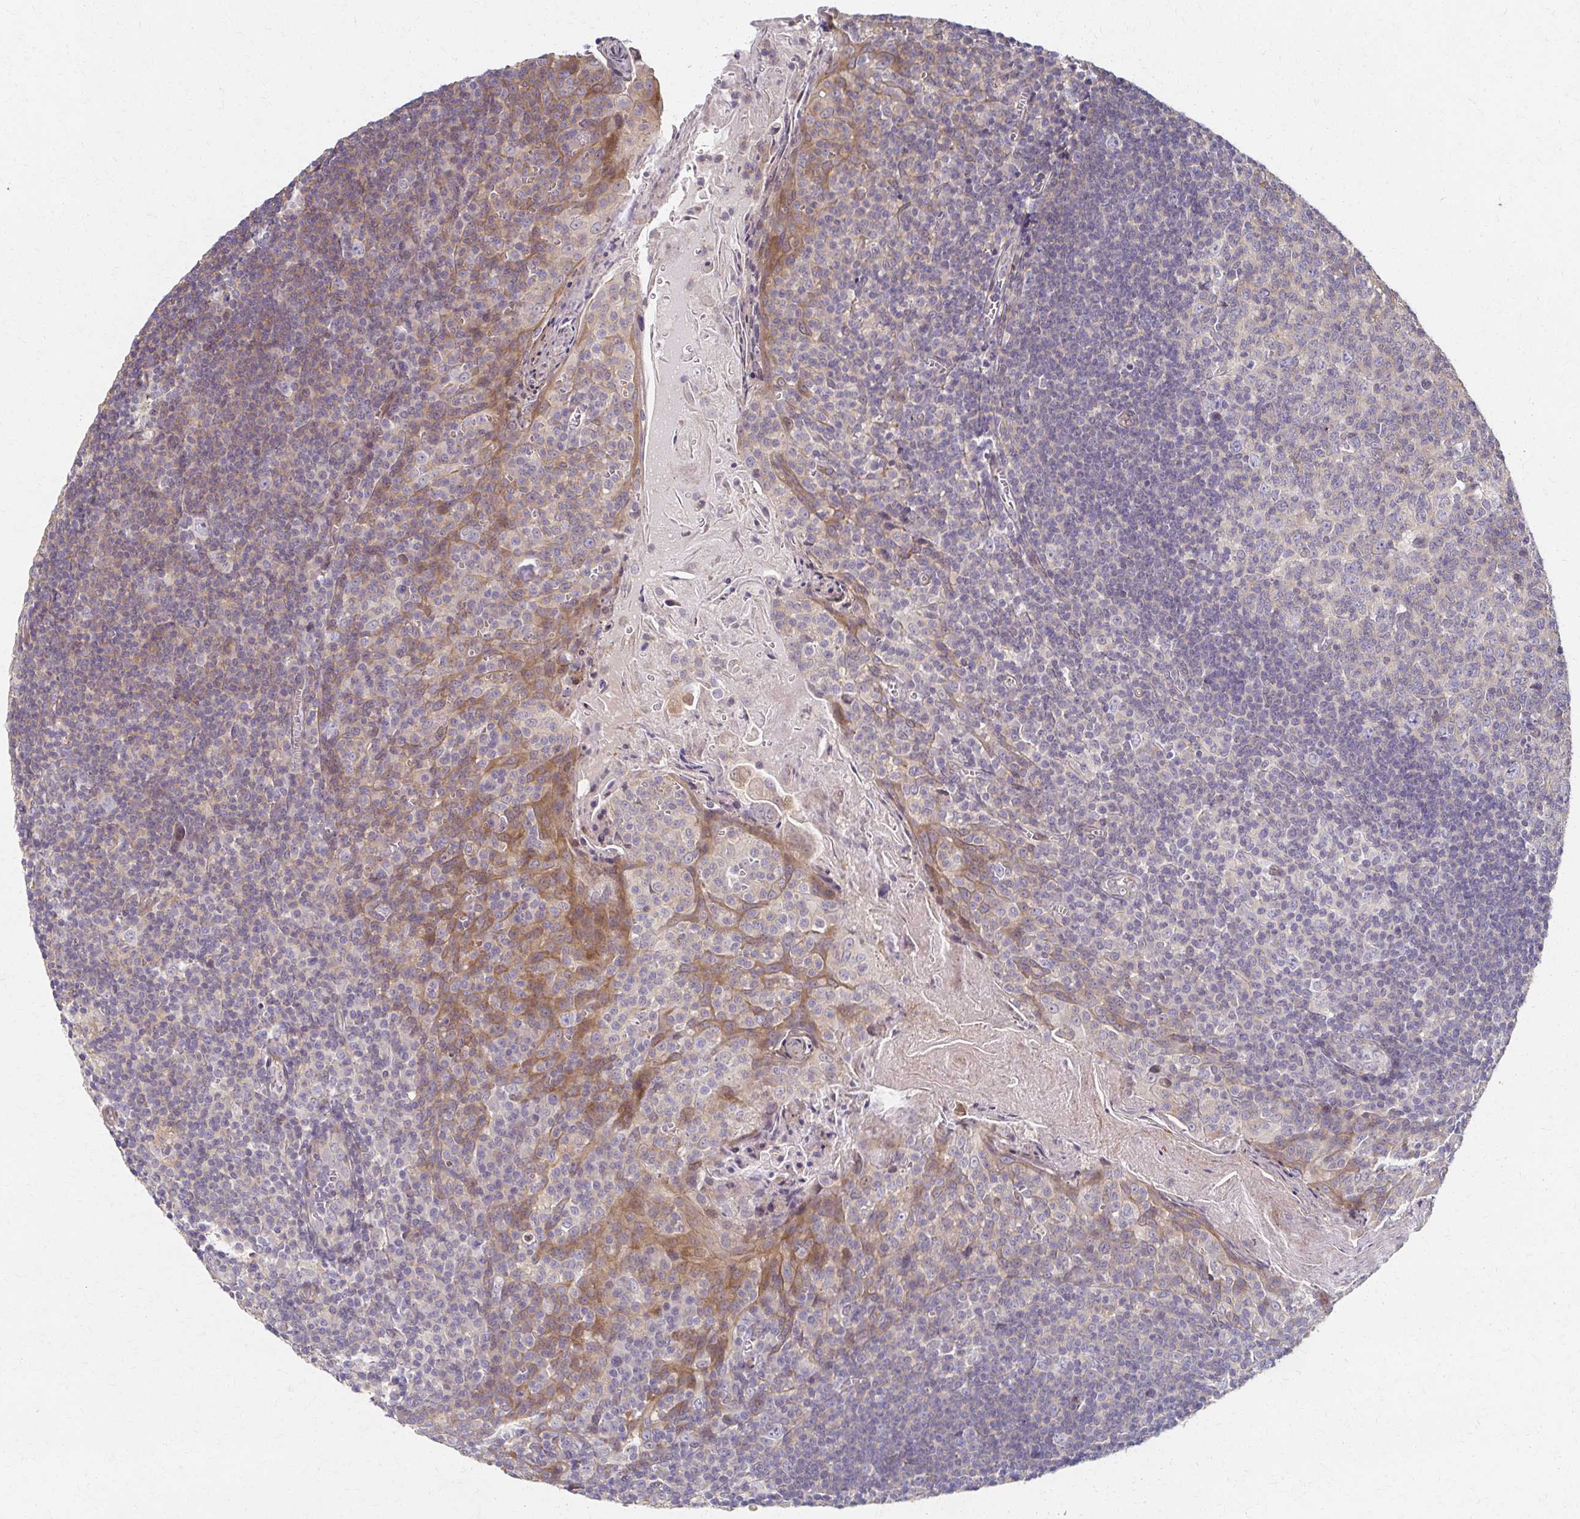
{"staining": {"intensity": "negative", "quantity": "none", "location": "none"}, "tissue": "tonsil", "cell_type": "Germinal center cells", "image_type": "normal", "snomed": [{"axis": "morphology", "description": "Normal tissue, NOS"}, {"axis": "topography", "description": "Tonsil"}], "caption": "Immunohistochemistry of normal tonsil displays no staining in germinal center cells. Brightfield microscopy of immunohistochemistry stained with DAB (3,3'-diaminobenzidine) (brown) and hematoxylin (blue), captured at high magnification.", "gene": "EOLA1", "patient": {"sex": "male", "age": 27}}